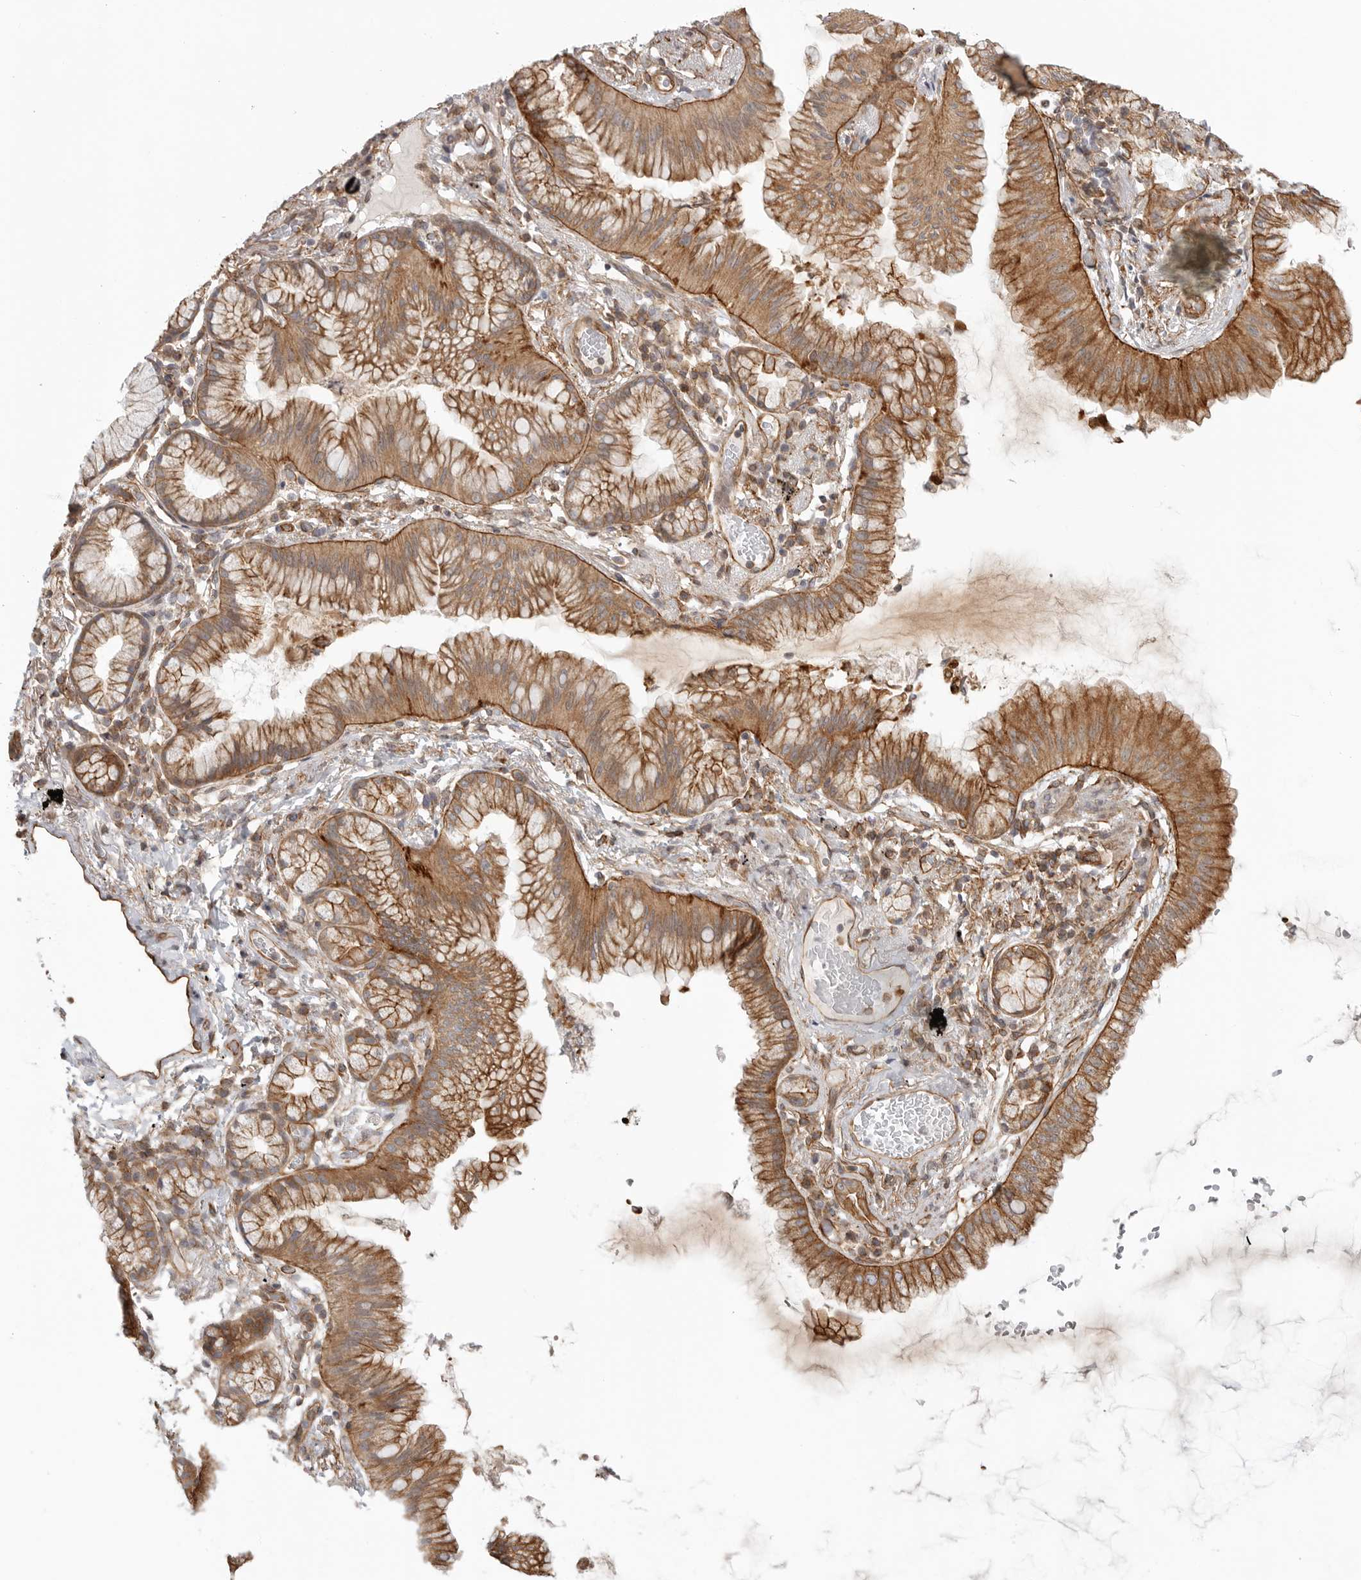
{"staining": {"intensity": "strong", "quantity": ">75%", "location": "cytoplasmic/membranous"}, "tissue": "lung cancer", "cell_type": "Tumor cells", "image_type": "cancer", "snomed": [{"axis": "morphology", "description": "Adenocarcinoma, NOS"}, {"axis": "topography", "description": "Lung"}], "caption": "Protein staining reveals strong cytoplasmic/membranous expression in about >75% of tumor cells in adenocarcinoma (lung). (DAB (3,3'-diaminobenzidine) IHC with brightfield microscopy, high magnification).", "gene": "ATOH7", "patient": {"sex": "female", "age": 70}}